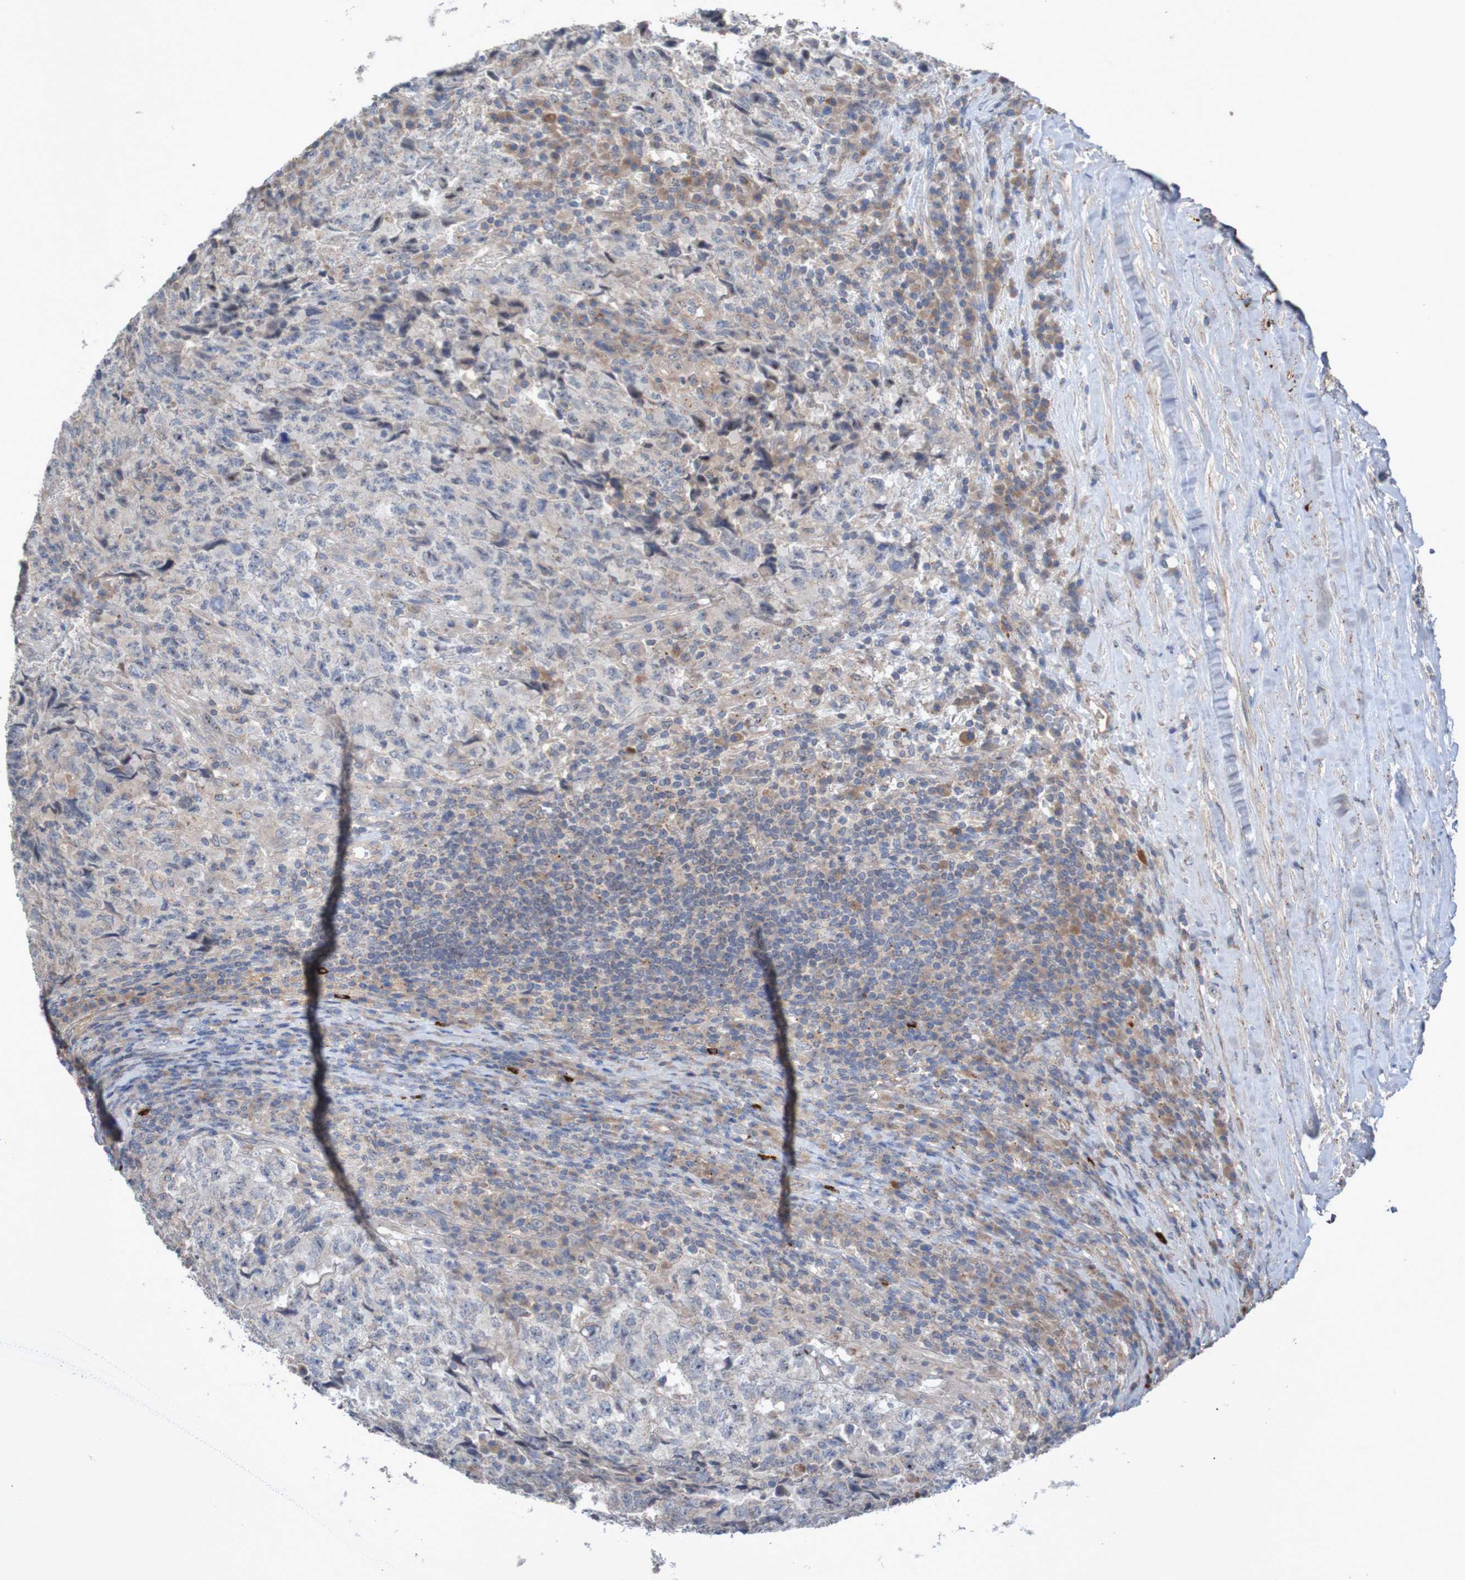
{"staining": {"intensity": "negative", "quantity": "none", "location": "none"}, "tissue": "testis cancer", "cell_type": "Tumor cells", "image_type": "cancer", "snomed": [{"axis": "morphology", "description": "Necrosis, NOS"}, {"axis": "morphology", "description": "Carcinoma, Embryonal, NOS"}, {"axis": "topography", "description": "Testis"}], "caption": "A high-resolution micrograph shows immunohistochemistry (IHC) staining of embryonal carcinoma (testis), which exhibits no significant expression in tumor cells.", "gene": "ANGPT4", "patient": {"sex": "male", "age": 19}}